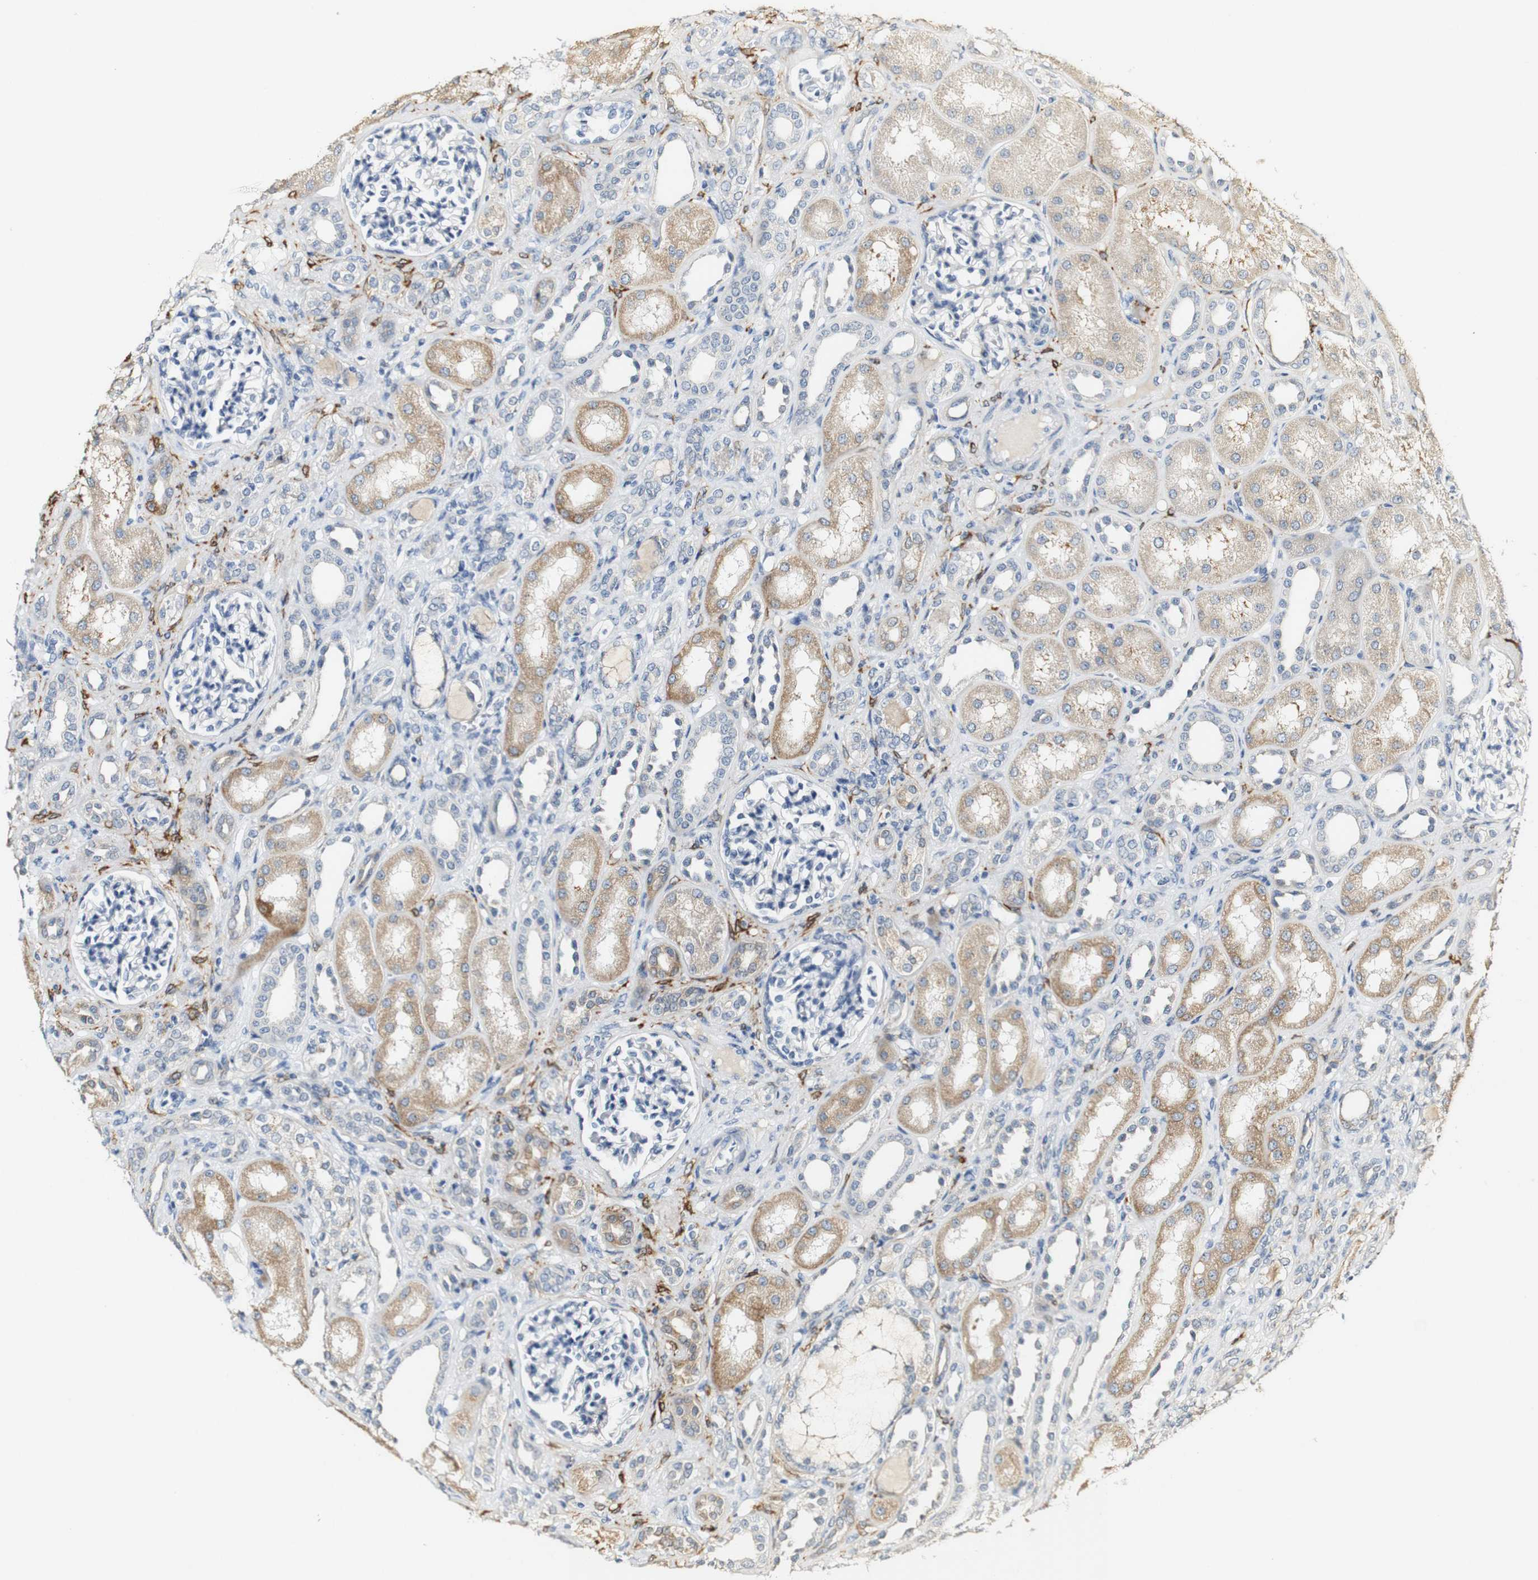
{"staining": {"intensity": "negative", "quantity": "none", "location": "none"}, "tissue": "kidney", "cell_type": "Cells in glomeruli", "image_type": "normal", "snomed": [{"axis": "morphology", "description": "Normal tissue, NOS"}, {"axis": "topography", "description": "Kidney"}], "caption": "A high-resolution photomicrograph shows IHC staining of unremarkable kidney, which shows no significant positivity in cells in glomeruli. (DAB immunohistochemistry (IHC), high magnification).", "gene": "FMO3", "patient": {"sex": "male", "age": 7}}